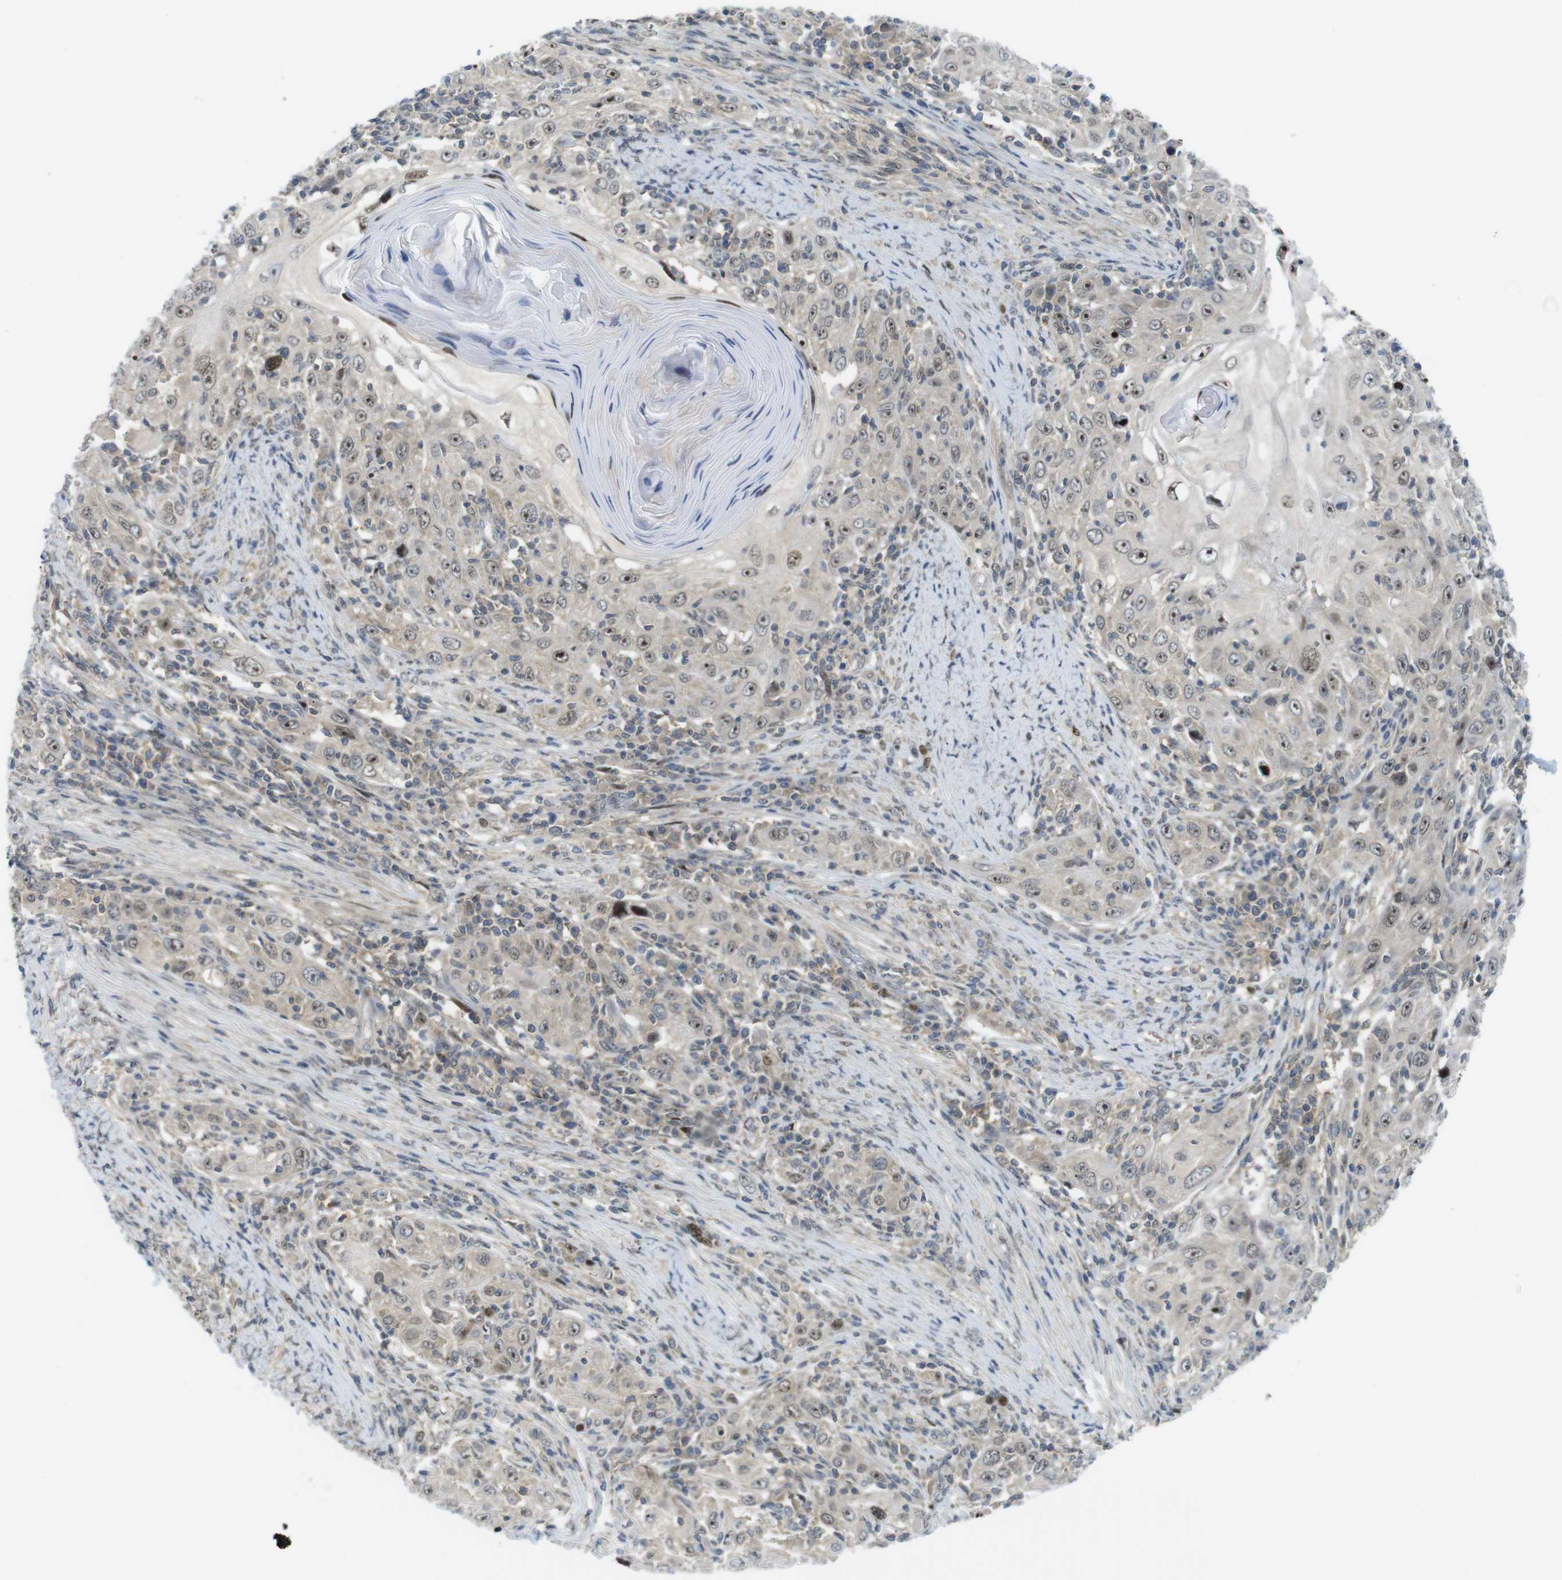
{"staining": {"intensity": "moderate", "quantity": "25%-75%", "location": "cytoplasmic/membranous,nuclear"}, "tissue": "skin cancer", "cell_type": "Tumor cells", "image_type": "cancer", "snomed": [{"axis": "morphology", "description": "Squamous cell carcinoma, NOS"}, {"axis": "topography", "description": "Skin"}], "caption": "Skin squamous cell carcinoma was stained to show a protein in brown. There is medium levels of moderate cytoplasmic/membranous and nuclear expression in approximately 25%-75% of tumor cells.", "gene": "RCC1", "patient": {"sex": "female", "age": 88}}